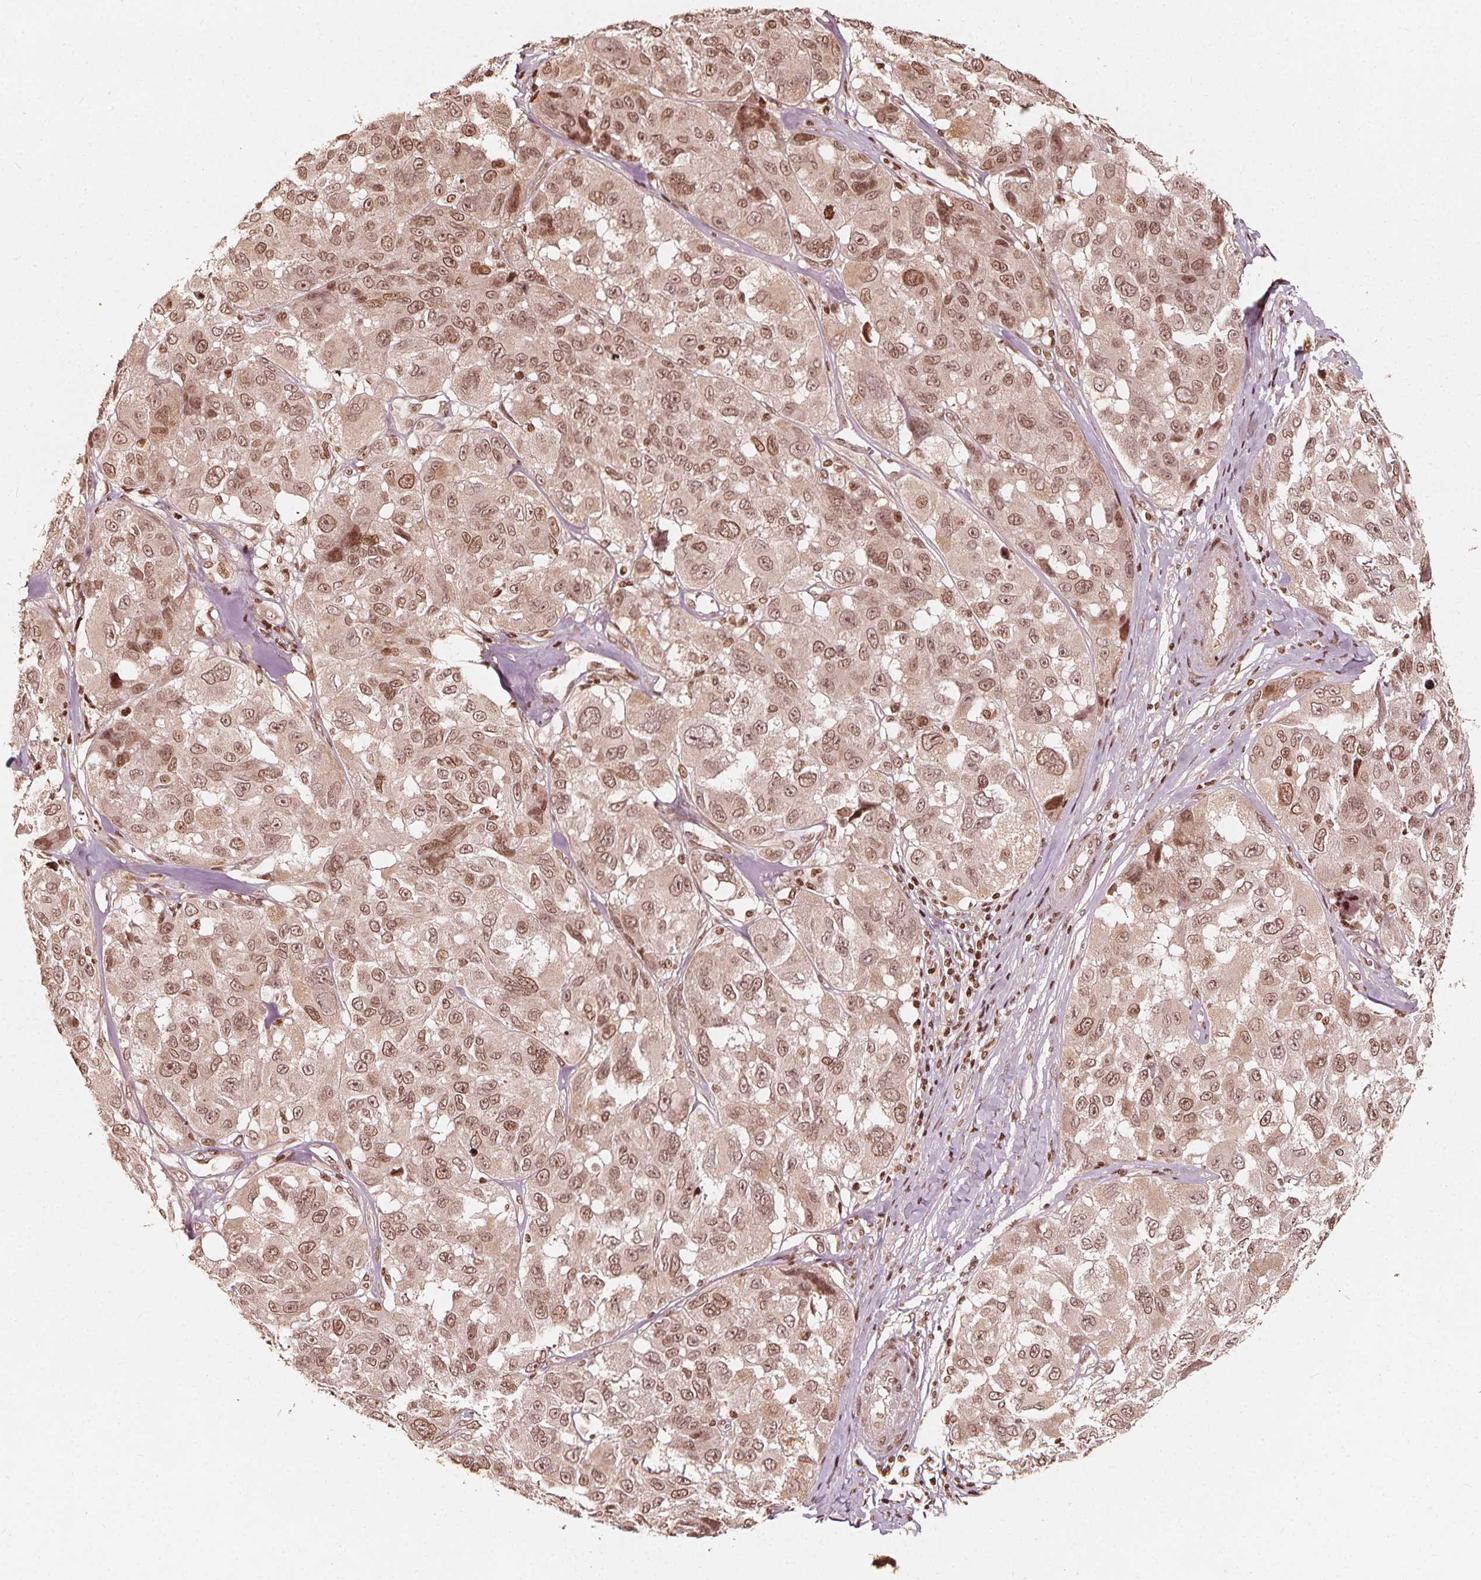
{"staining": {"intensity": "moderate", "quantity": ">75%", "location": "cytoplasmic/membranous,nuclear"}, "tissue": "melanoma", "cell_type": "Tumor cells", "image_type": "cancer", "snomed": [{"axis": "morphology", "description": "Malignant melanoma, NOS"}, {"axis": "topography", "description": "Skin"}], "caption": "This histopathology image displays immunohistochemistry staining of human melanoma, with medium moderate cytoplasmic/membranous and nuclear expression in about >75% of tumor cells.", "gene": "H3C14", "patient": {"sex": "female", "age": 66}}